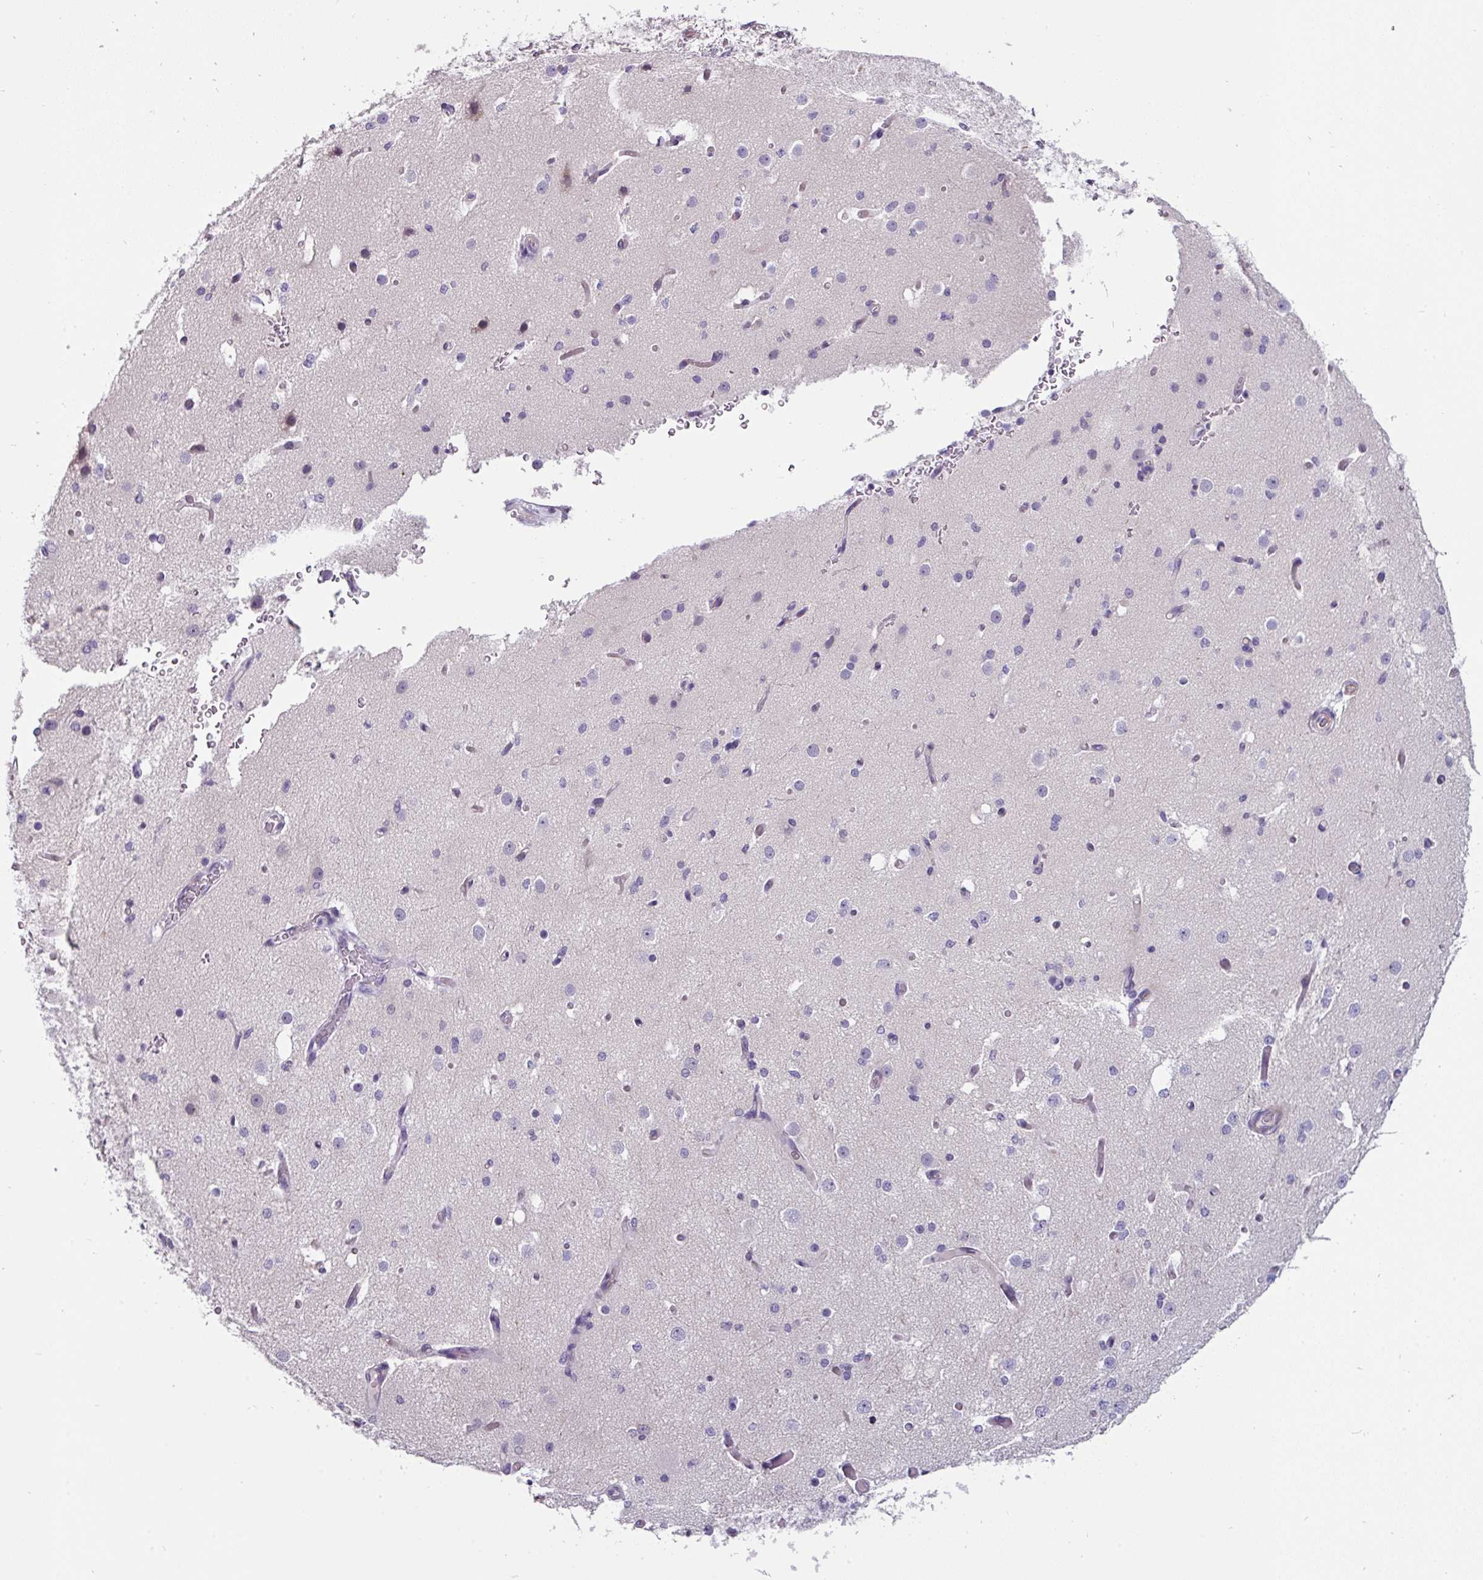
{"staining": {"intensity": "negative", "quantity": "none", "location": "none"}, "tissue": "cerebral cortex", "cell_type": "Endothelial cells", "image_type": "normal", "snomed": [{"axis": "morphology", "description": "Normal tissue, NOS"}, {"axis": "morphology", "description": "Inflammation, NOS"}, {"axis": "topography", "description": "Cerebral cortex"}], "caption": "Normal cerebral cortex was stained to show a protein in brown. There is no significant expression in endothelial cells. (IHC, brightfield microscopy, high magnification).", "gene": "EYA3", "patient": {"sex": "male", "age": 6}}